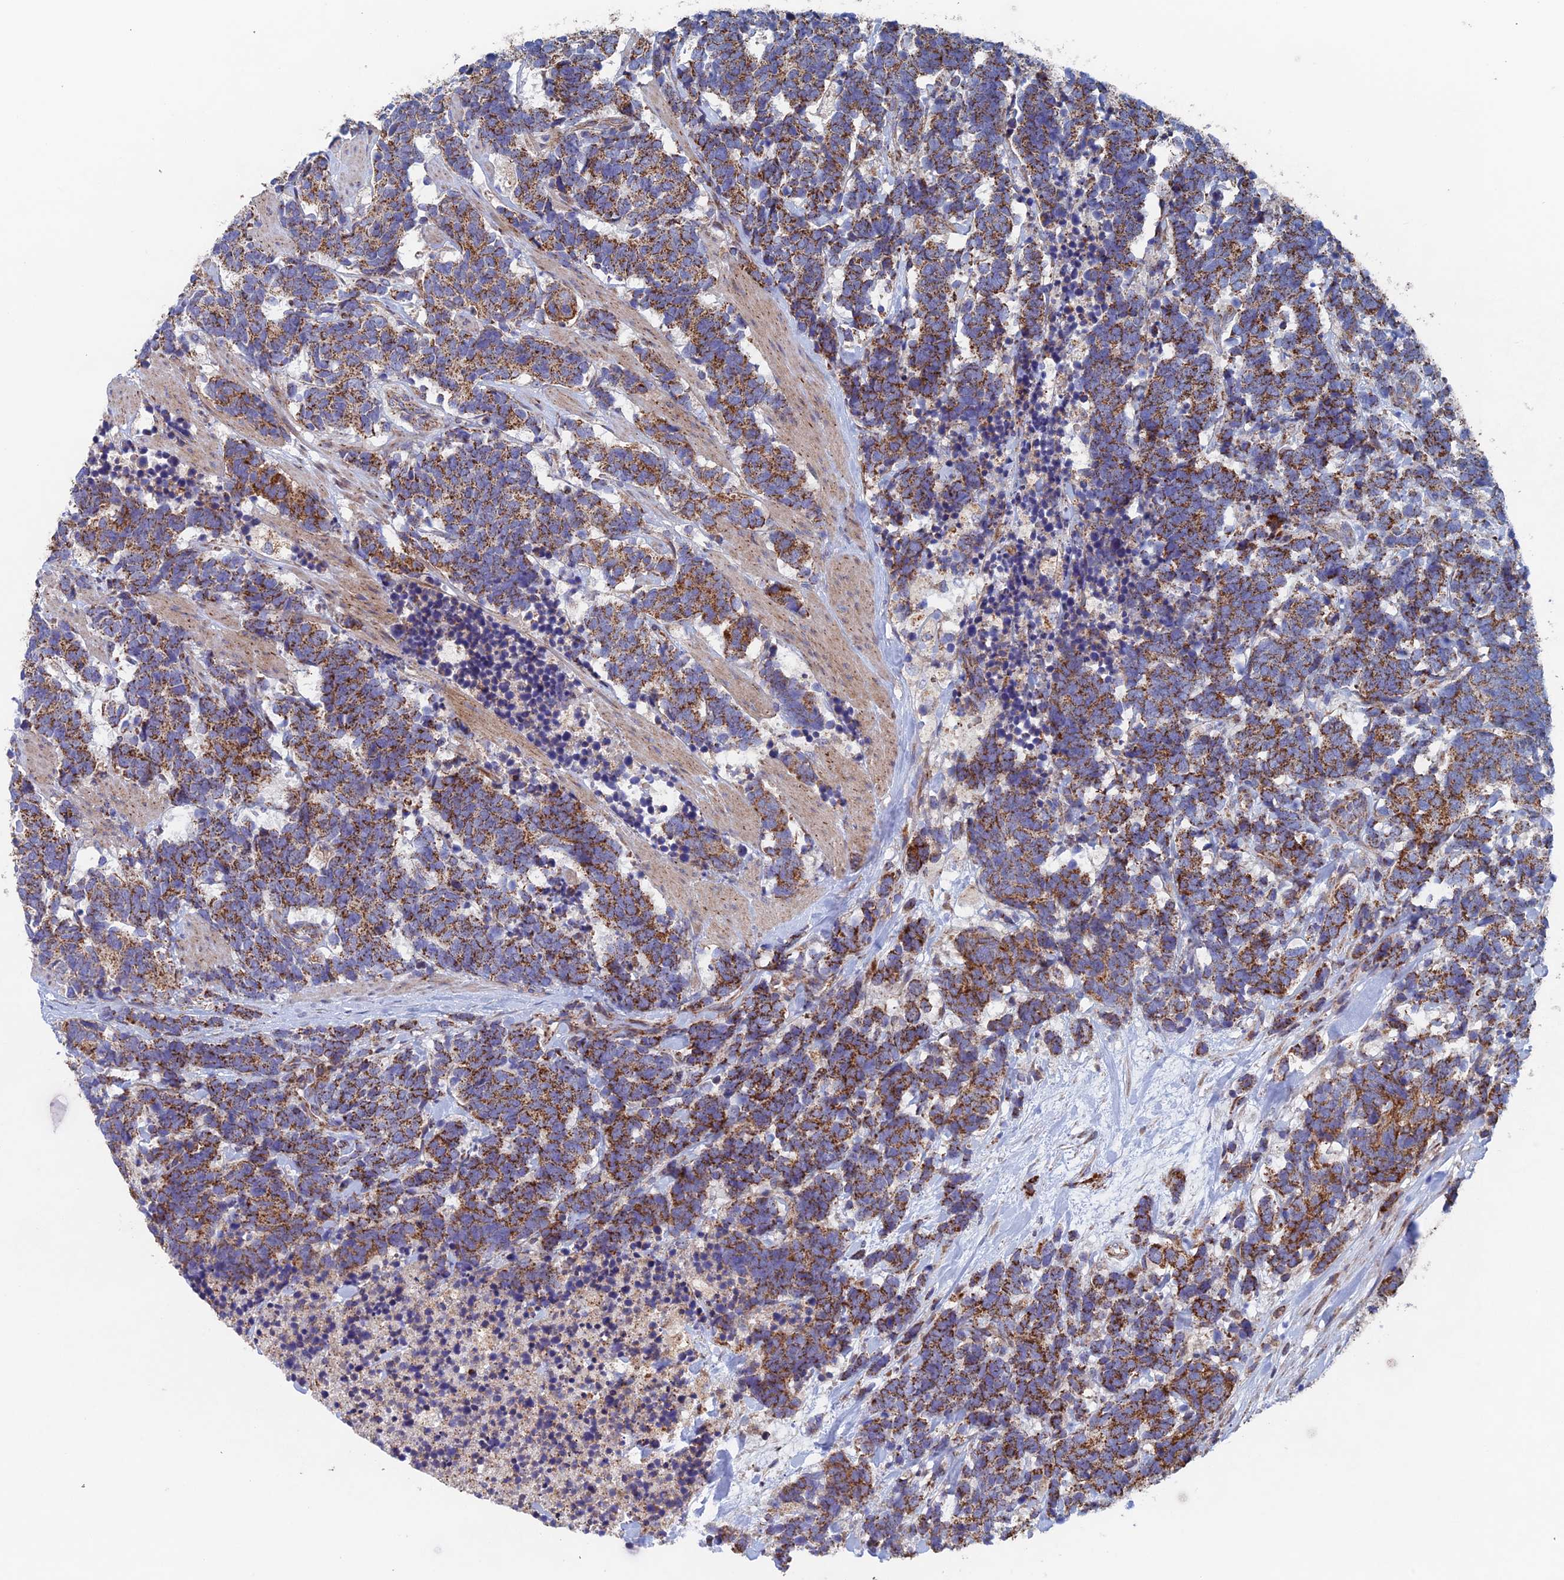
{"staining": {"intensity": "moderate", "quantity": ">75%", "location": "cytoplasmic/membranous"}, "tissue": "carcinoid", "cell_type": "Tumor cells", "image_type": "cancer", "snomed": [{"axis": "morphology", "description": "Carcinoma, NOS"}, {"axis": "morphology", "description": "Carcinoid, malignant, NOS"}, {"axis": "topography", "description": "Prostate"}], "caption": "Immunohistochemical staining of human carcinoma demonstrates moderate cytoplasmic/membranous protein staining in approximately >75% of tumor cells.", "gene": "MRPL1", "patient": {"sex": "male", "age": 57}}